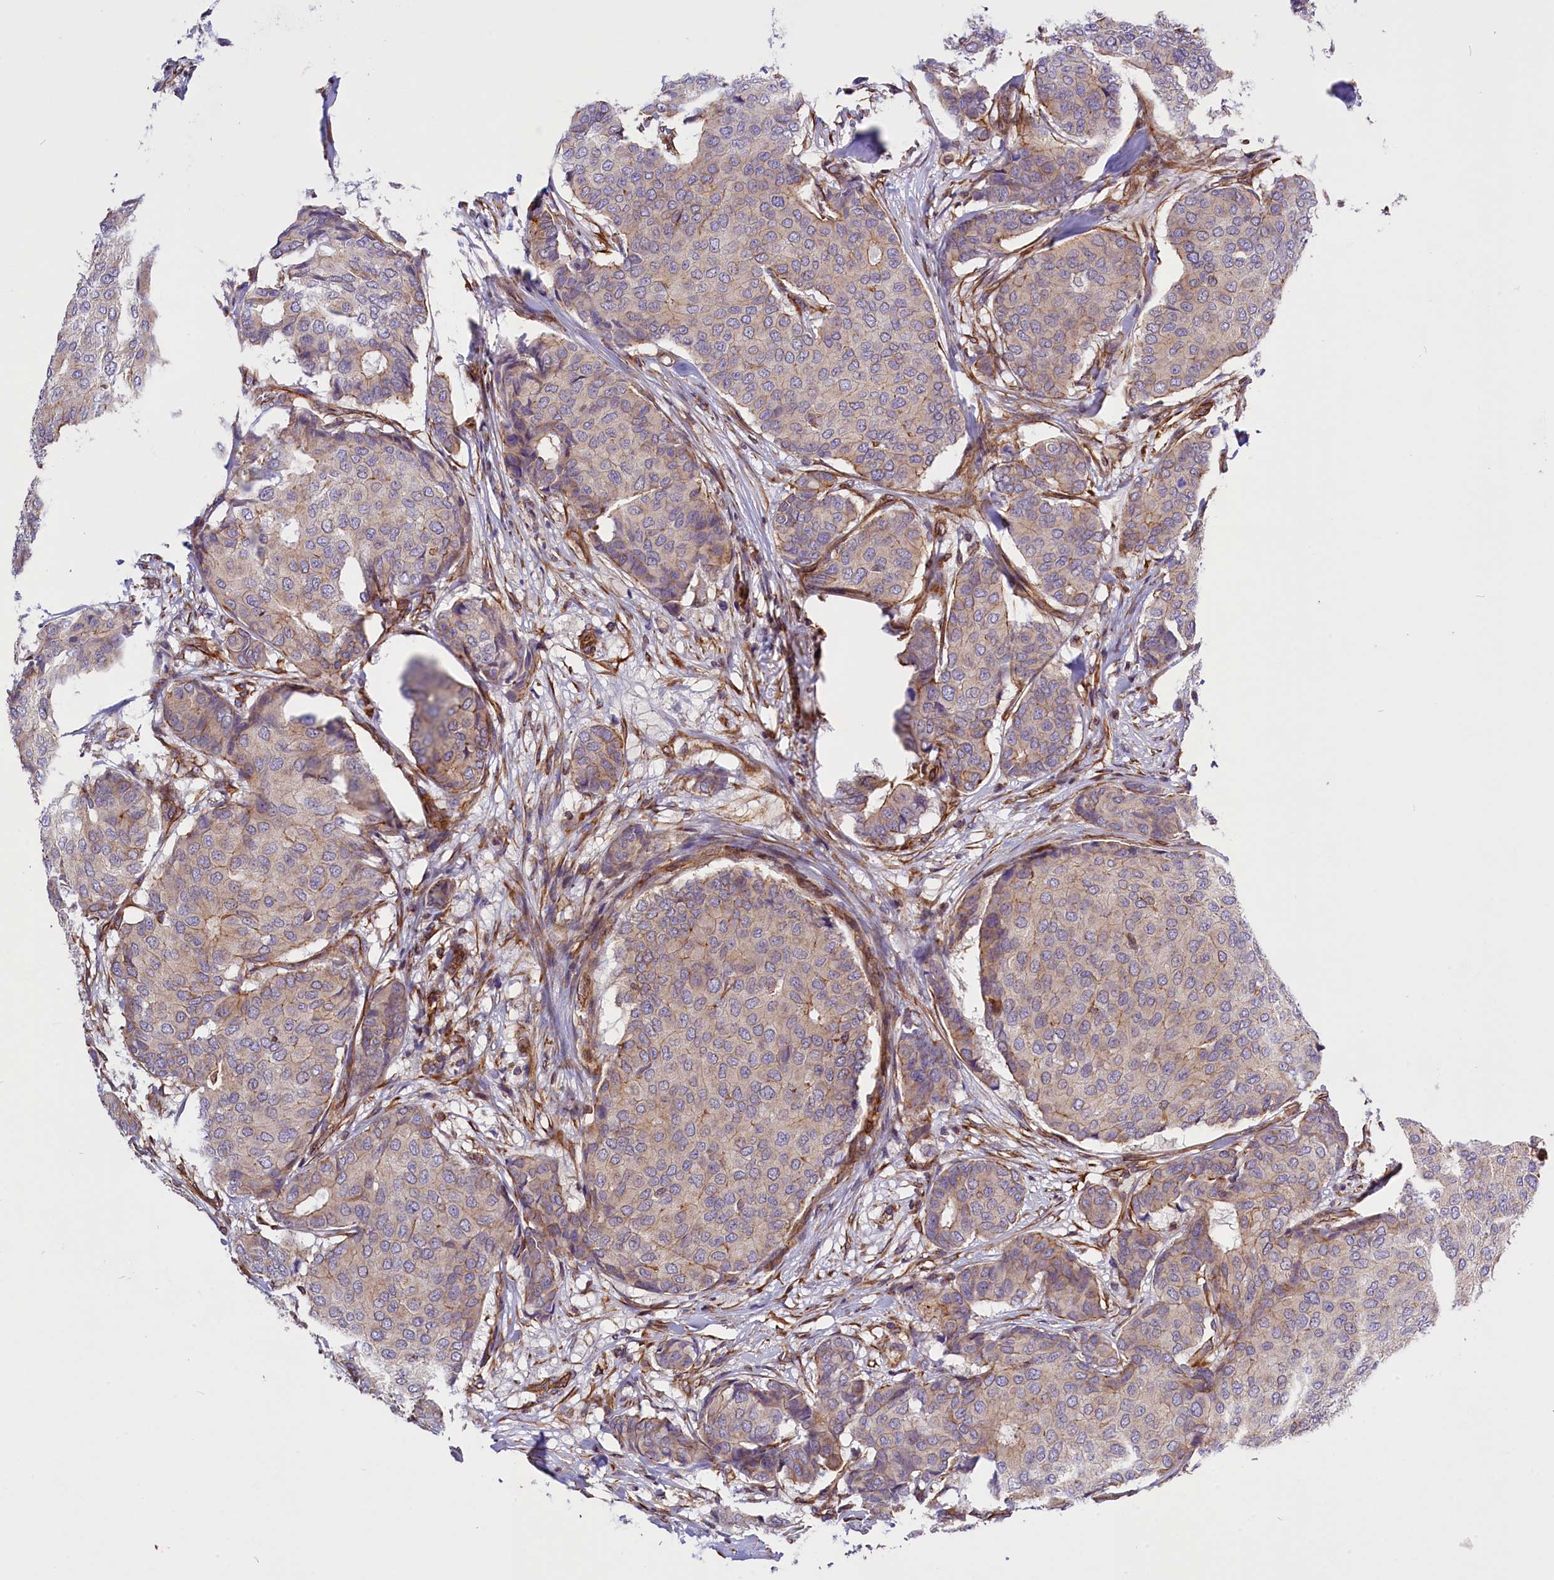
{"staining": {"intensity": "weak", "quantity": "<25%", "location": "cytoplasmic/membranous"}, "tissue": "breast cancer", "cell_type": "Tumor cells", "image_type": "cancer", "snomed": [{"axis": "morphology", "description": "Duct carcinoma"}, {"axis": "topography", "description": "Breast"}], "caption": "Tumor cells show no significant positivity in breast intraductal carcinoma.", "gene": "MED20", "patient": {"sex": "female", "age": 75}}